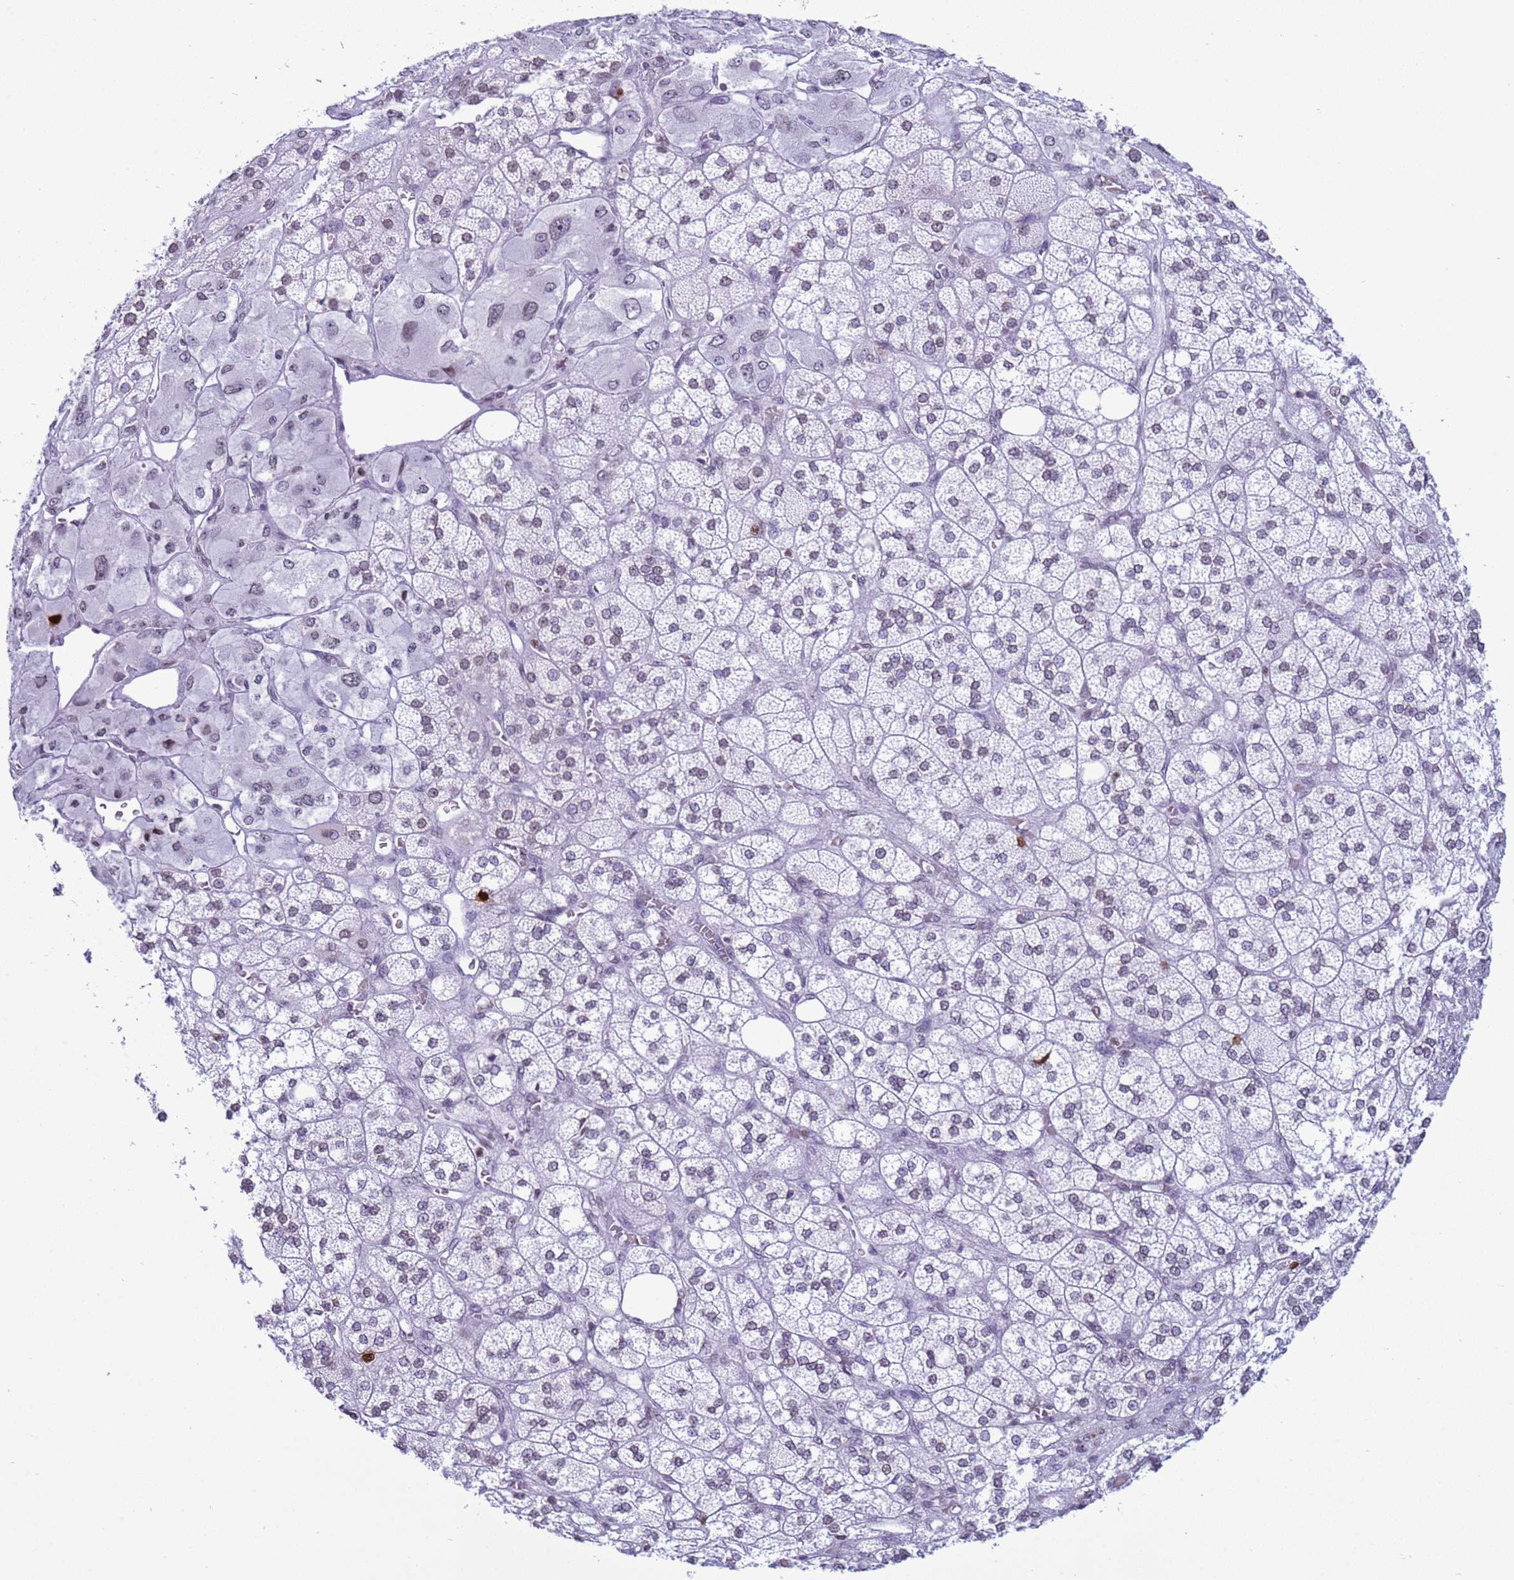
{"staining": {"intensity": "weak", "quantity": "<25%", "location": "nuclear"}, "tissue": "adrenal gland", "cell_type": "Glandular cells", "image_type": "normal", "snomed": [{"axis": "morphology", "description": "Normal tissue, NOS"}, {"axis": "topography", "description": "Adrenal gland"}], "caption": "High power microscopy photomicrograph of an immunohistochemistry (IHC) photomicrograph of normal adrenal gland, revealing no significant expression in glandular cells.", "gene": "H4C11", "patient": {"sex": "male", "age": 61}}